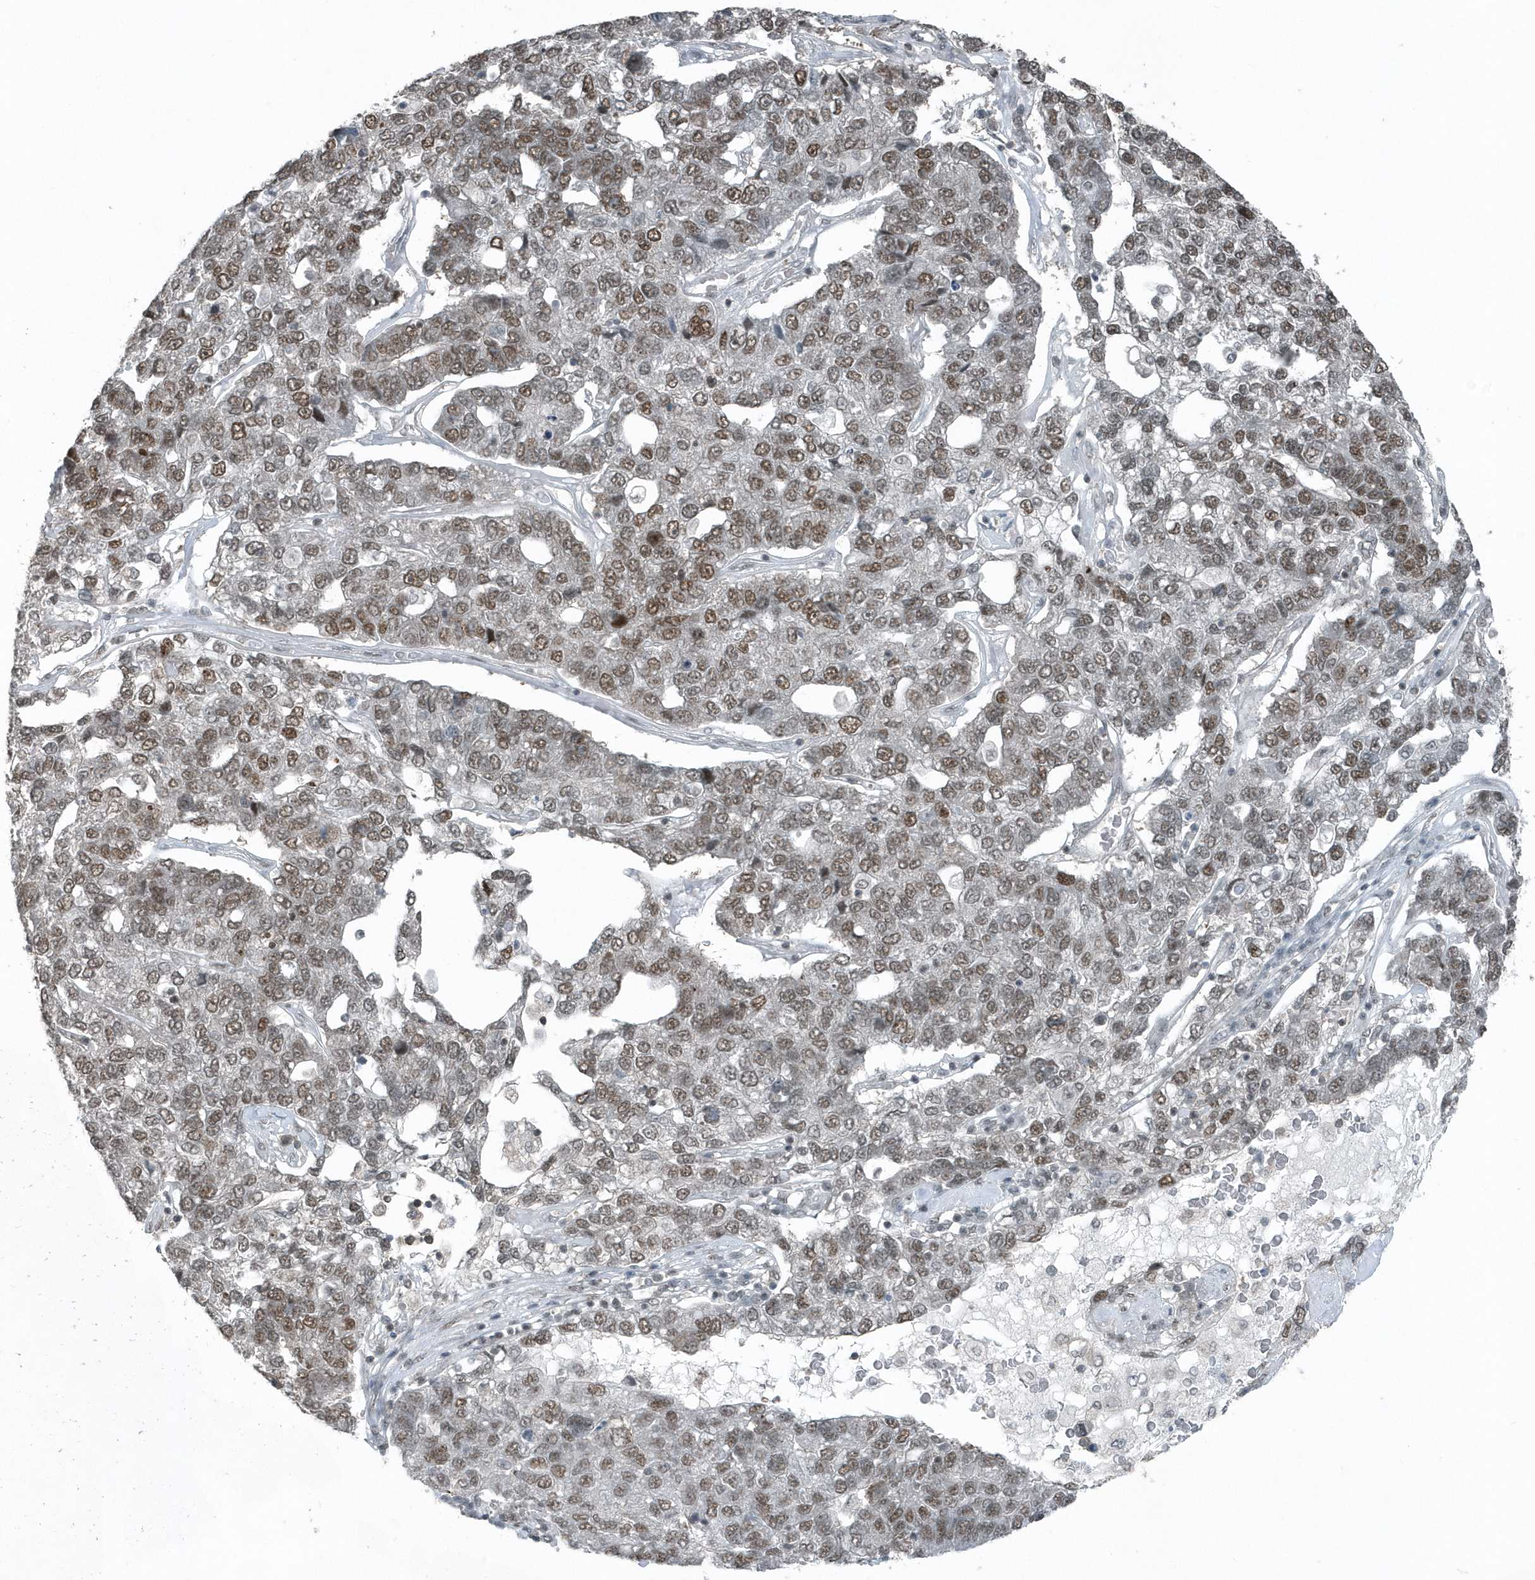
{"staining": {"intensity": "moderate", "quantity": ">75%", "location": "nuclear"}, "tissue": "pancreatic cancer", "cell_type": "Tumor cells", "image_type": "cancer", "snomed": [{"axis": "morphology", "description": "Adenocarcinoma, NOS"}, {"axis": "topography", "description": "Pancreas"}], "caption": "Human pancreatic cancer stained with a brown dye demonstrates moderate nuclear positive expression in about >75% of tumor cells.", "gene": "YTHDC1", "patient": {"sex": "female", "age": 61}}